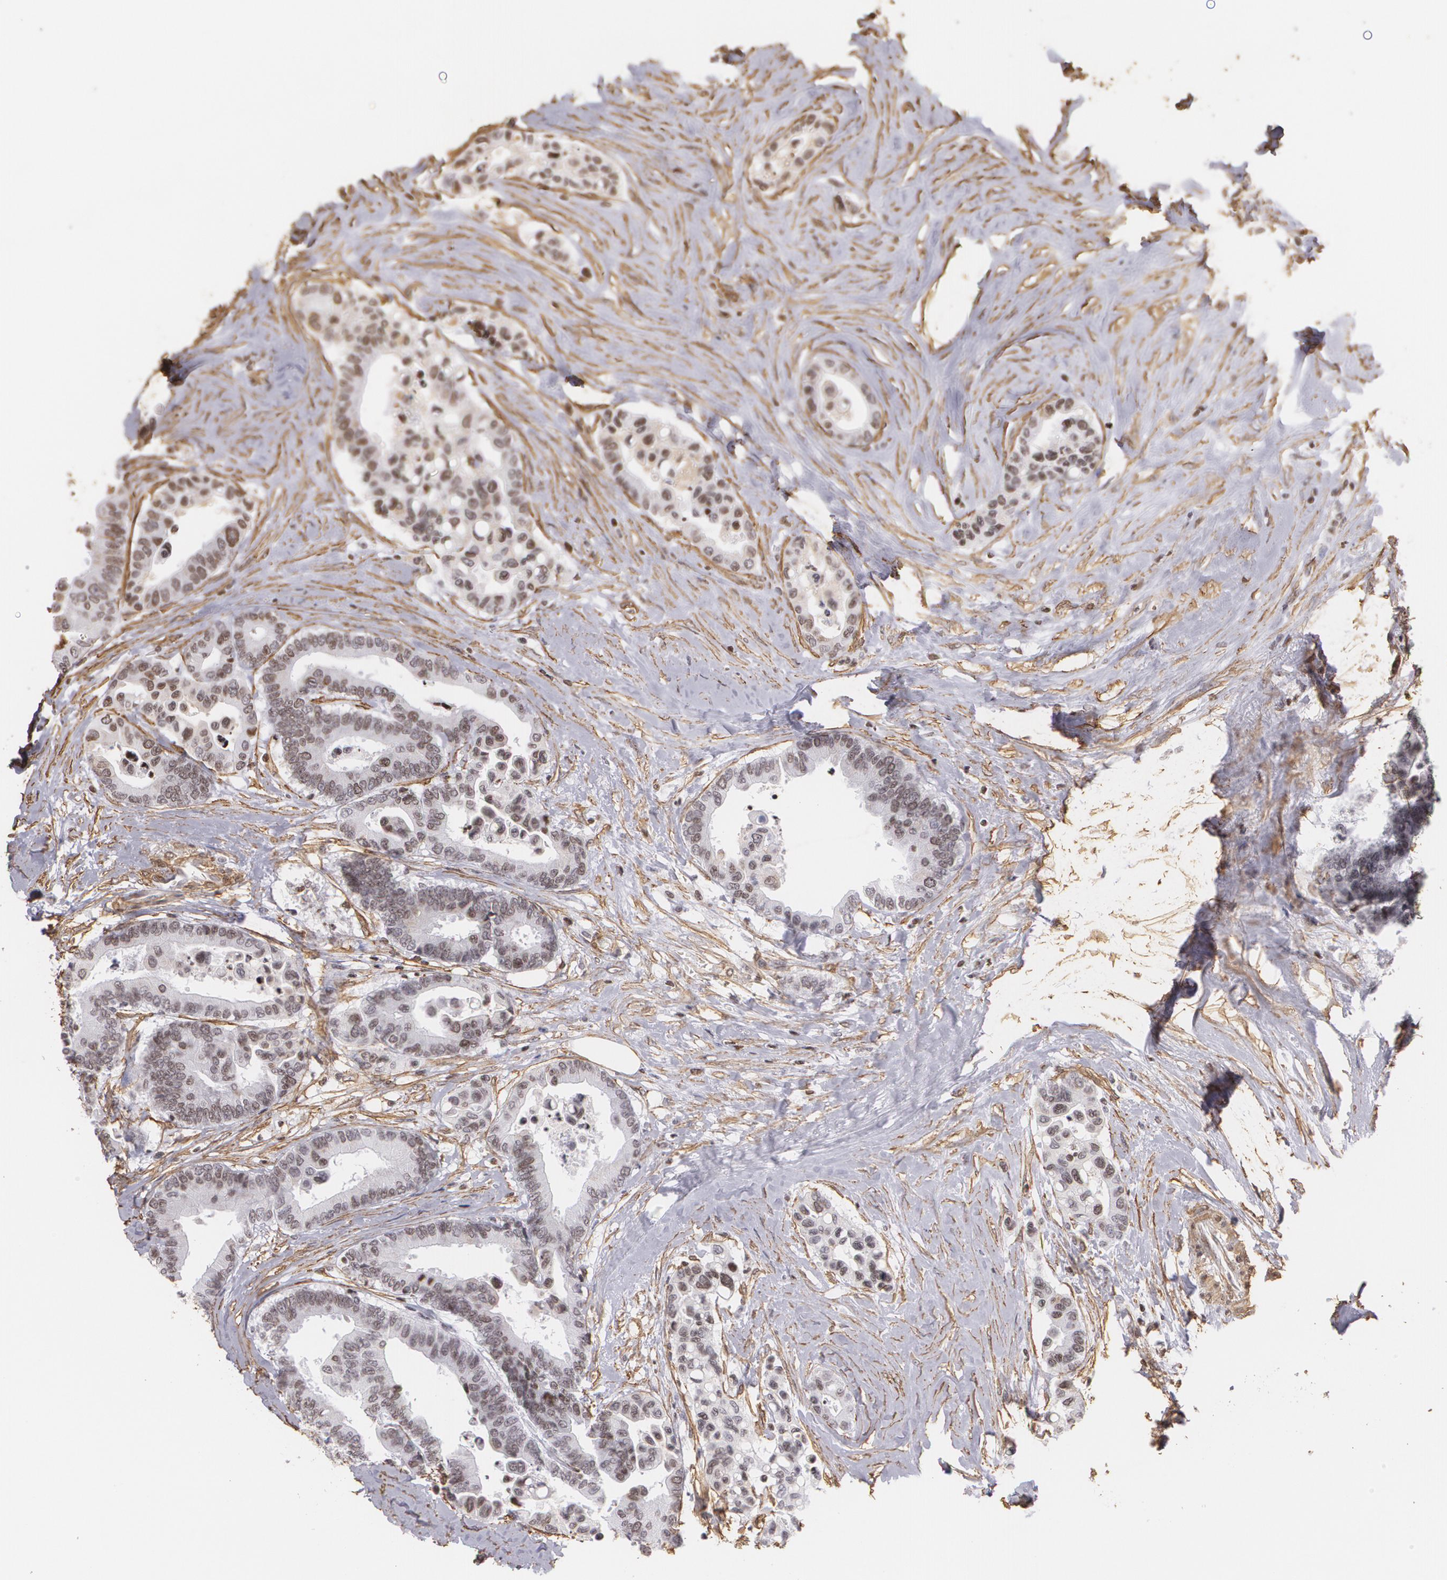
{"staining": {"intensity": "weak", "quantity": "<25%", "location": "cytoplasmic/membranous,nuclear"}, "tissue": "colorectal cancer", "cell_type": "Tumor cells", "image_type": "cancer", "snomed": [{"axis": "morphology", "description": "Adenocarcinoma, NOS"}, {"axis": "topography", "description": "Colon"}], "caption": "Protein analysis of colorectal adenocarcinoma displays no significant expression in tumor cells.", "gene": "VAMP1", "patient": {"sex": "male", "age": 82}}